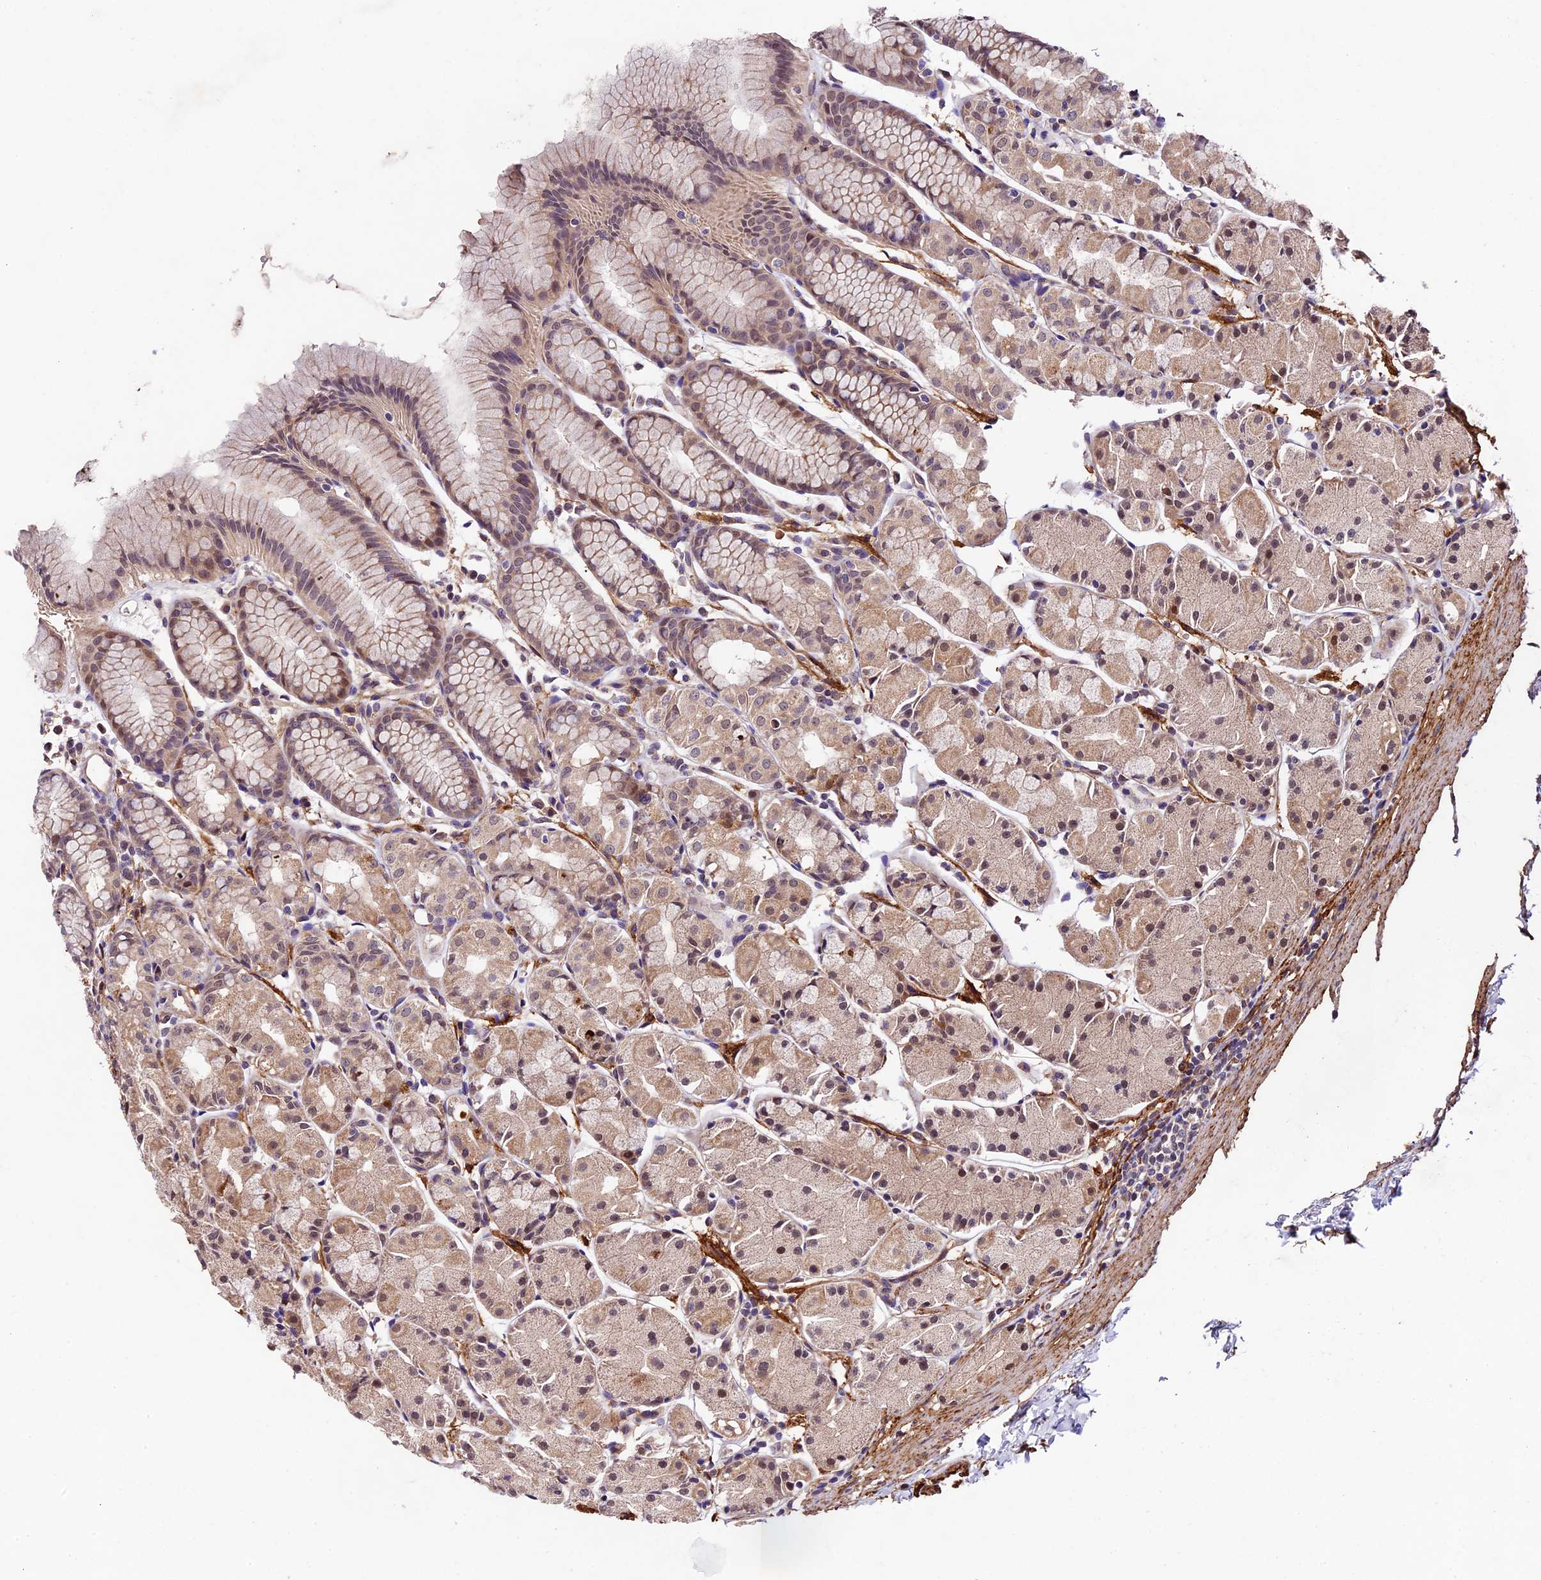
{"staining": {"intensity": "moderate", "quantity": "25%-75%", "location": "cytoplasmic/membranous,nuclear"}, "tissue": "stomach", "cell_type": "Glandular cells", "image_type": "normal", "snomed": [{"axis": "morphology", "description": "Normal tissue, NOS"}, {"axis": "topography", "description": "Stomach, upper"}], "caption": "This photomicrograph reveals immunohistochemistry staining of benign stomach, with medium moderate cytoplasmic/membranous,nuclear positivity in about 25%-75% of glandular cells.", "gene": "LSM7", "patient": {"sex": "male", "age": 47}}